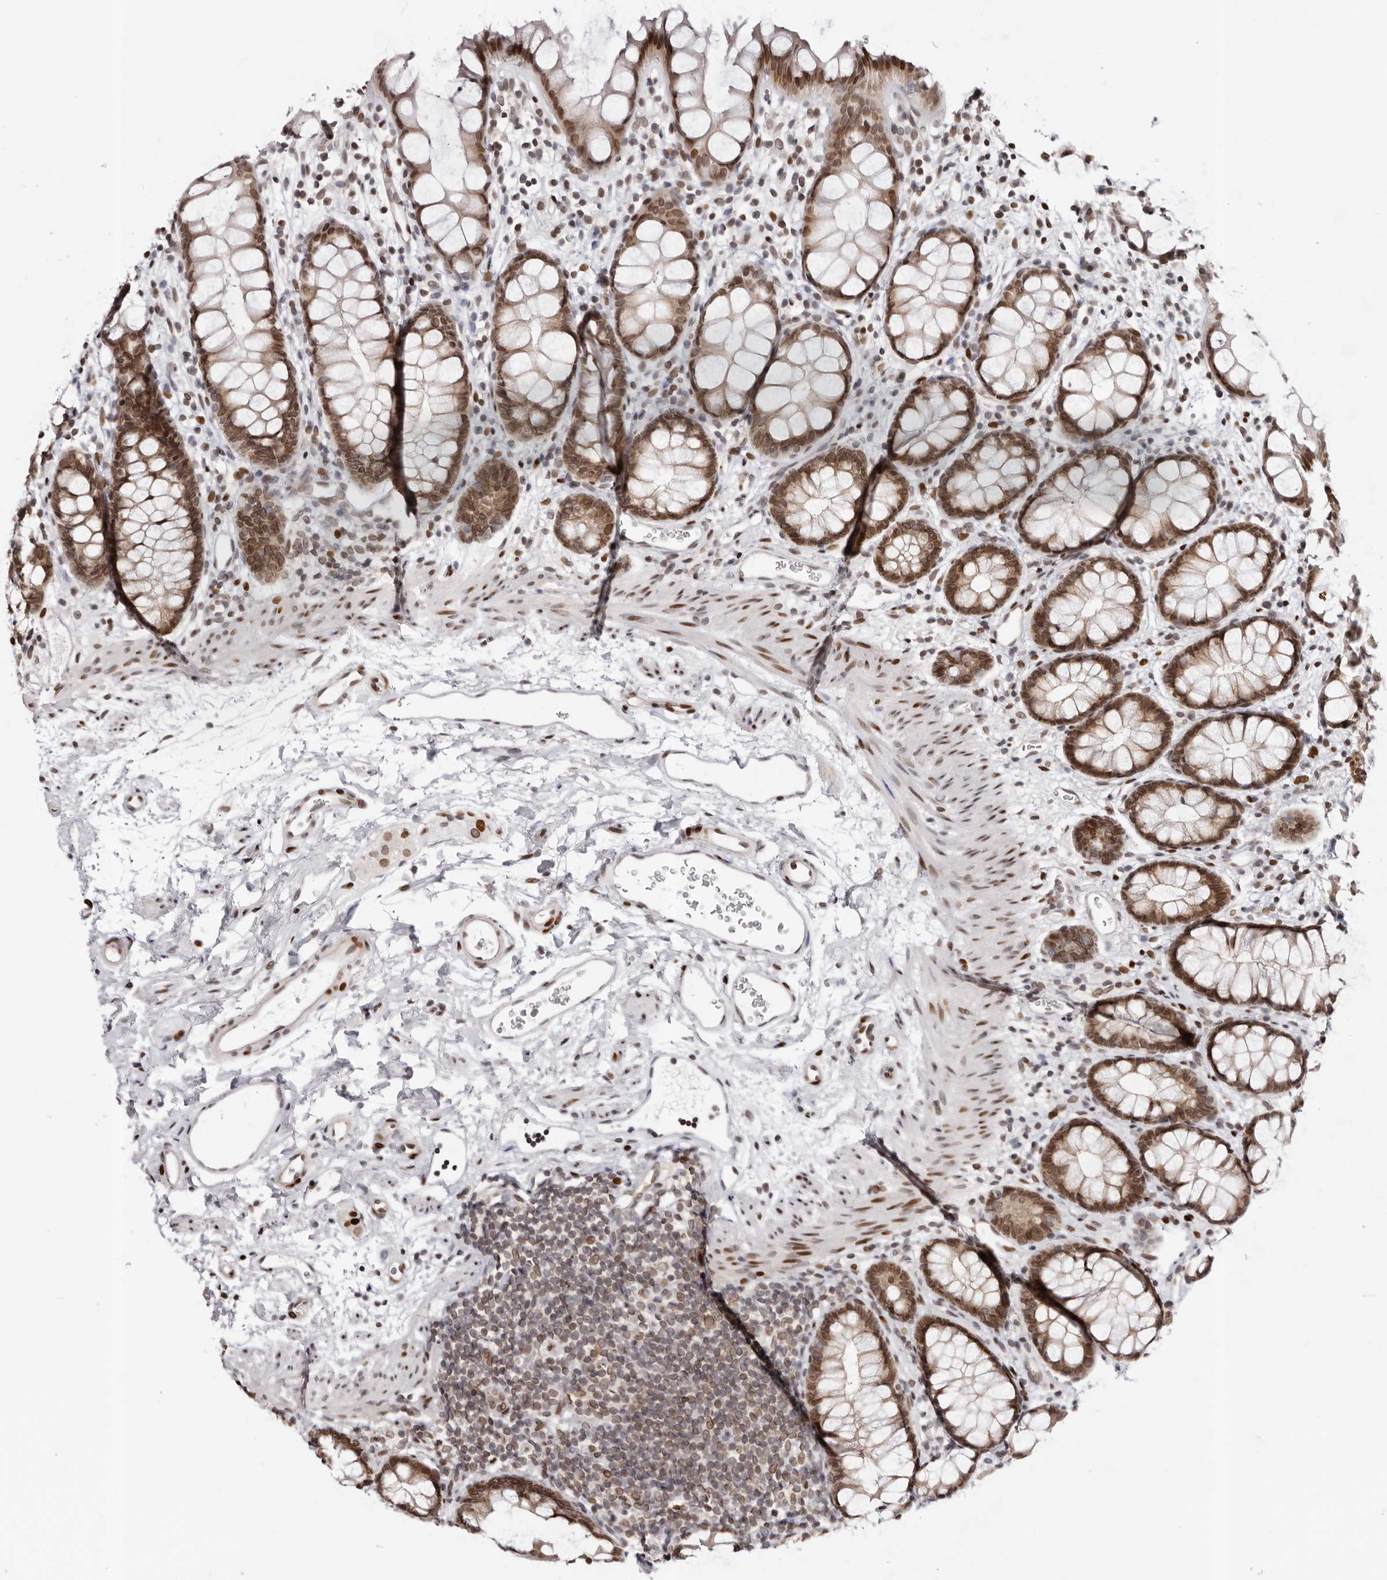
{"staining": {"intensity": "strong", "quantity": ">75%", "location": "cytoplasmic/membranous,nuclear"}, "tissue": "rectum", "cell_type": "Glandular cells", "image_type": "normal", "snomed": [{"axis": "morphology", "description": "Normal tissue, NOS"}, {"axis": "topography", "description": "Rectum"}], "caption": "DAB (3,3'-diaminobenzidine) immunohistochemical staining of normal human rectum reveals strong cytoplasmic/membranous,nuclear protein positivity in approximately >75% of glandular cells. (DAB (3,3'-diaminobenzidine) IHC, brown staining for protein, blue staining for nuclei).", "gene": "NUP153", "patient": {"sex": "female", "age": 65}}